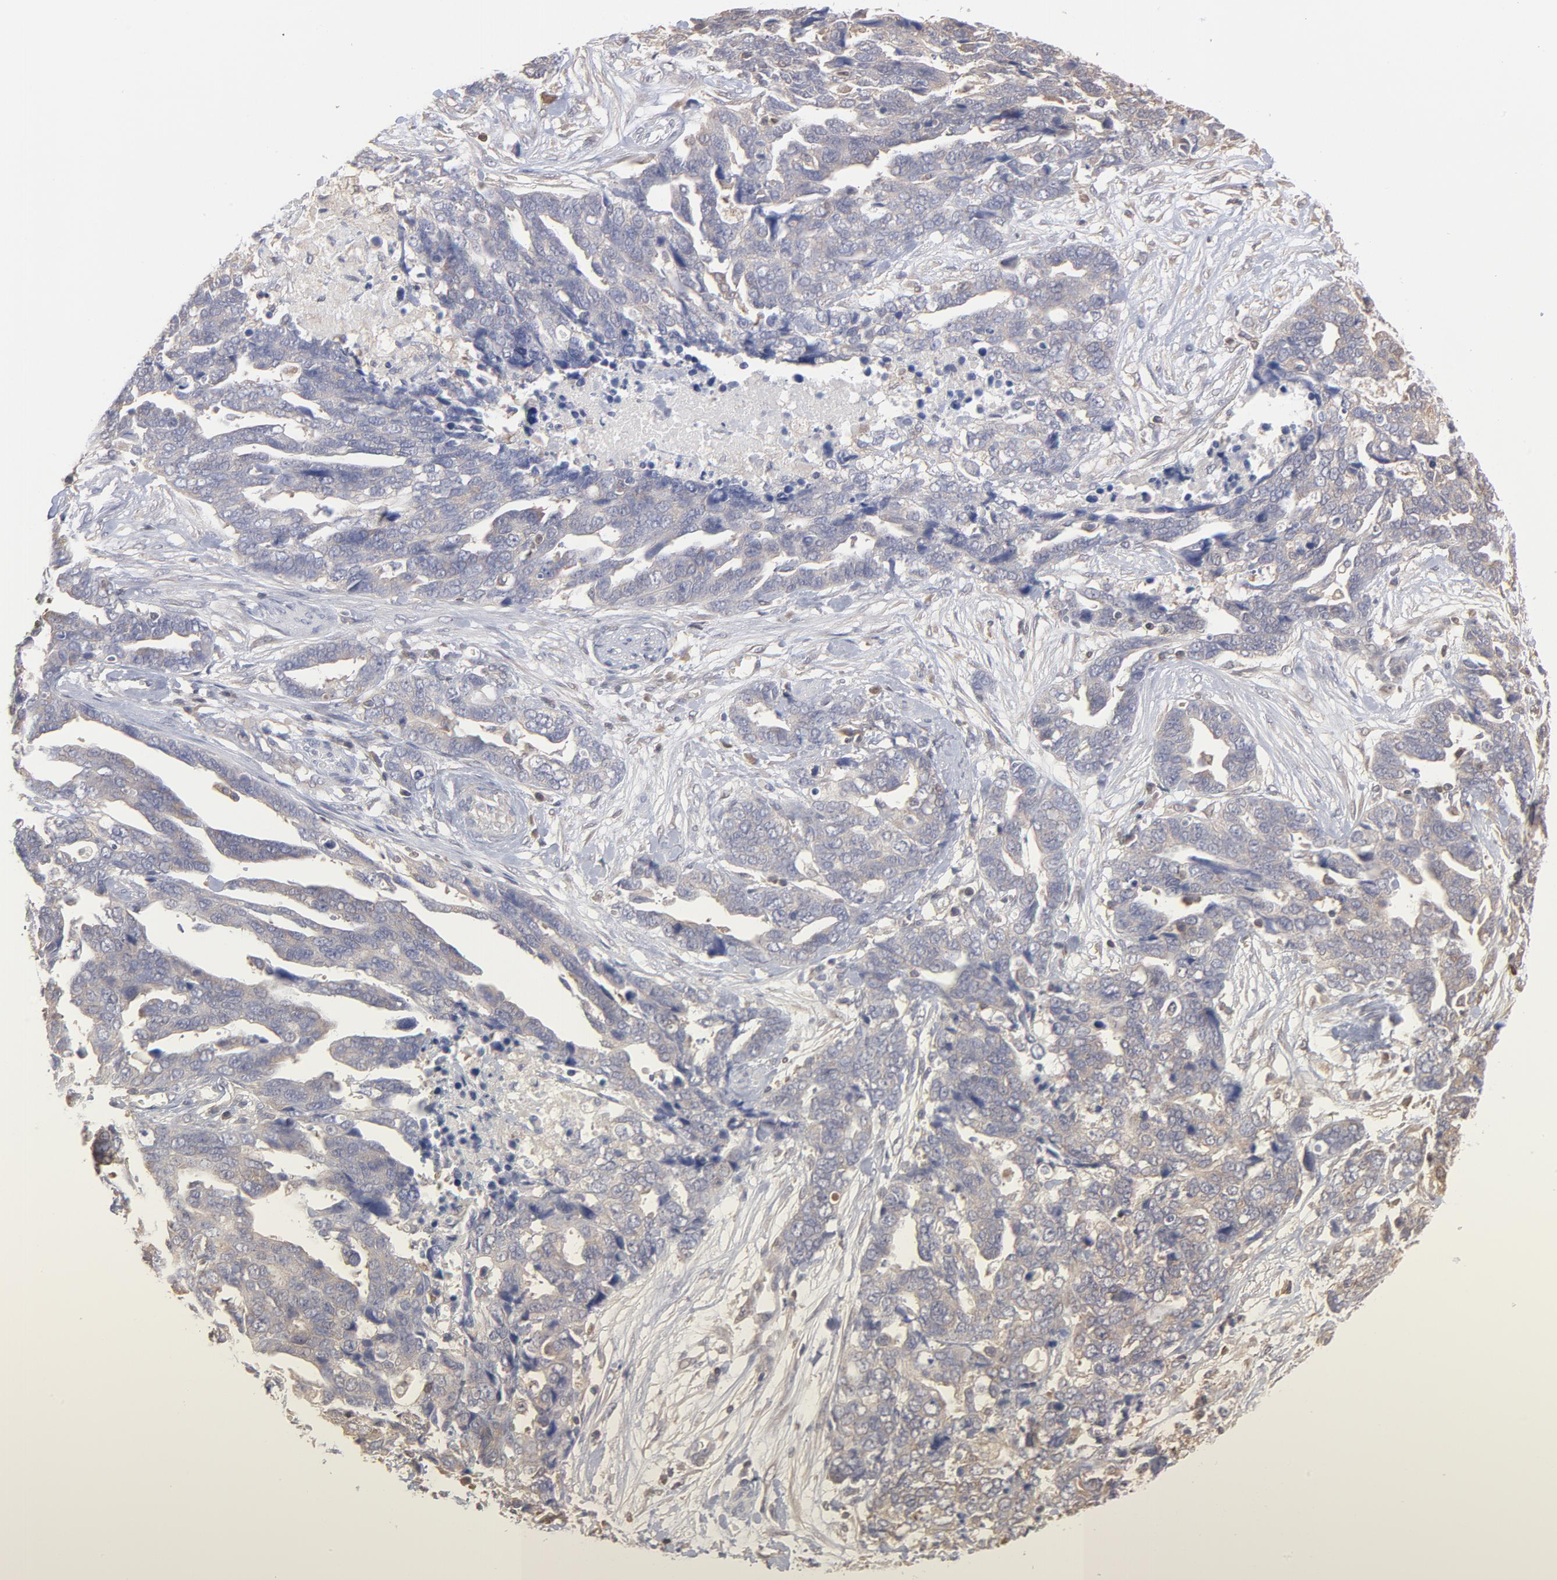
{"staining": {"intensity": "weak", "quantity": "25%-75%", "location": "cytoplasmic/membranous"}, "tissue": "ovarian cancer", "cell_type": "Tumor cells", "image_type": "cancer", "snomed": [{"axis": "morphology", "description": "Normal tissue, NOS"}, {"axis": "morphology", "description": "Cystadenocarcinoma, serous, NOS"}, {"axis": "topography", "description": "Fallopian tube"}, {"axis": "topography", "description": "Ovary"}], "caption": "DAB immunohistochemical staining of human serous cystadenocarcinoma (ovarian) displays weak cytoplasmic/membranous protein staining in about 25%-75% of tumor cells.", "gene": "MAP2K2", "patient": {"sex": "female", "age": 56}}